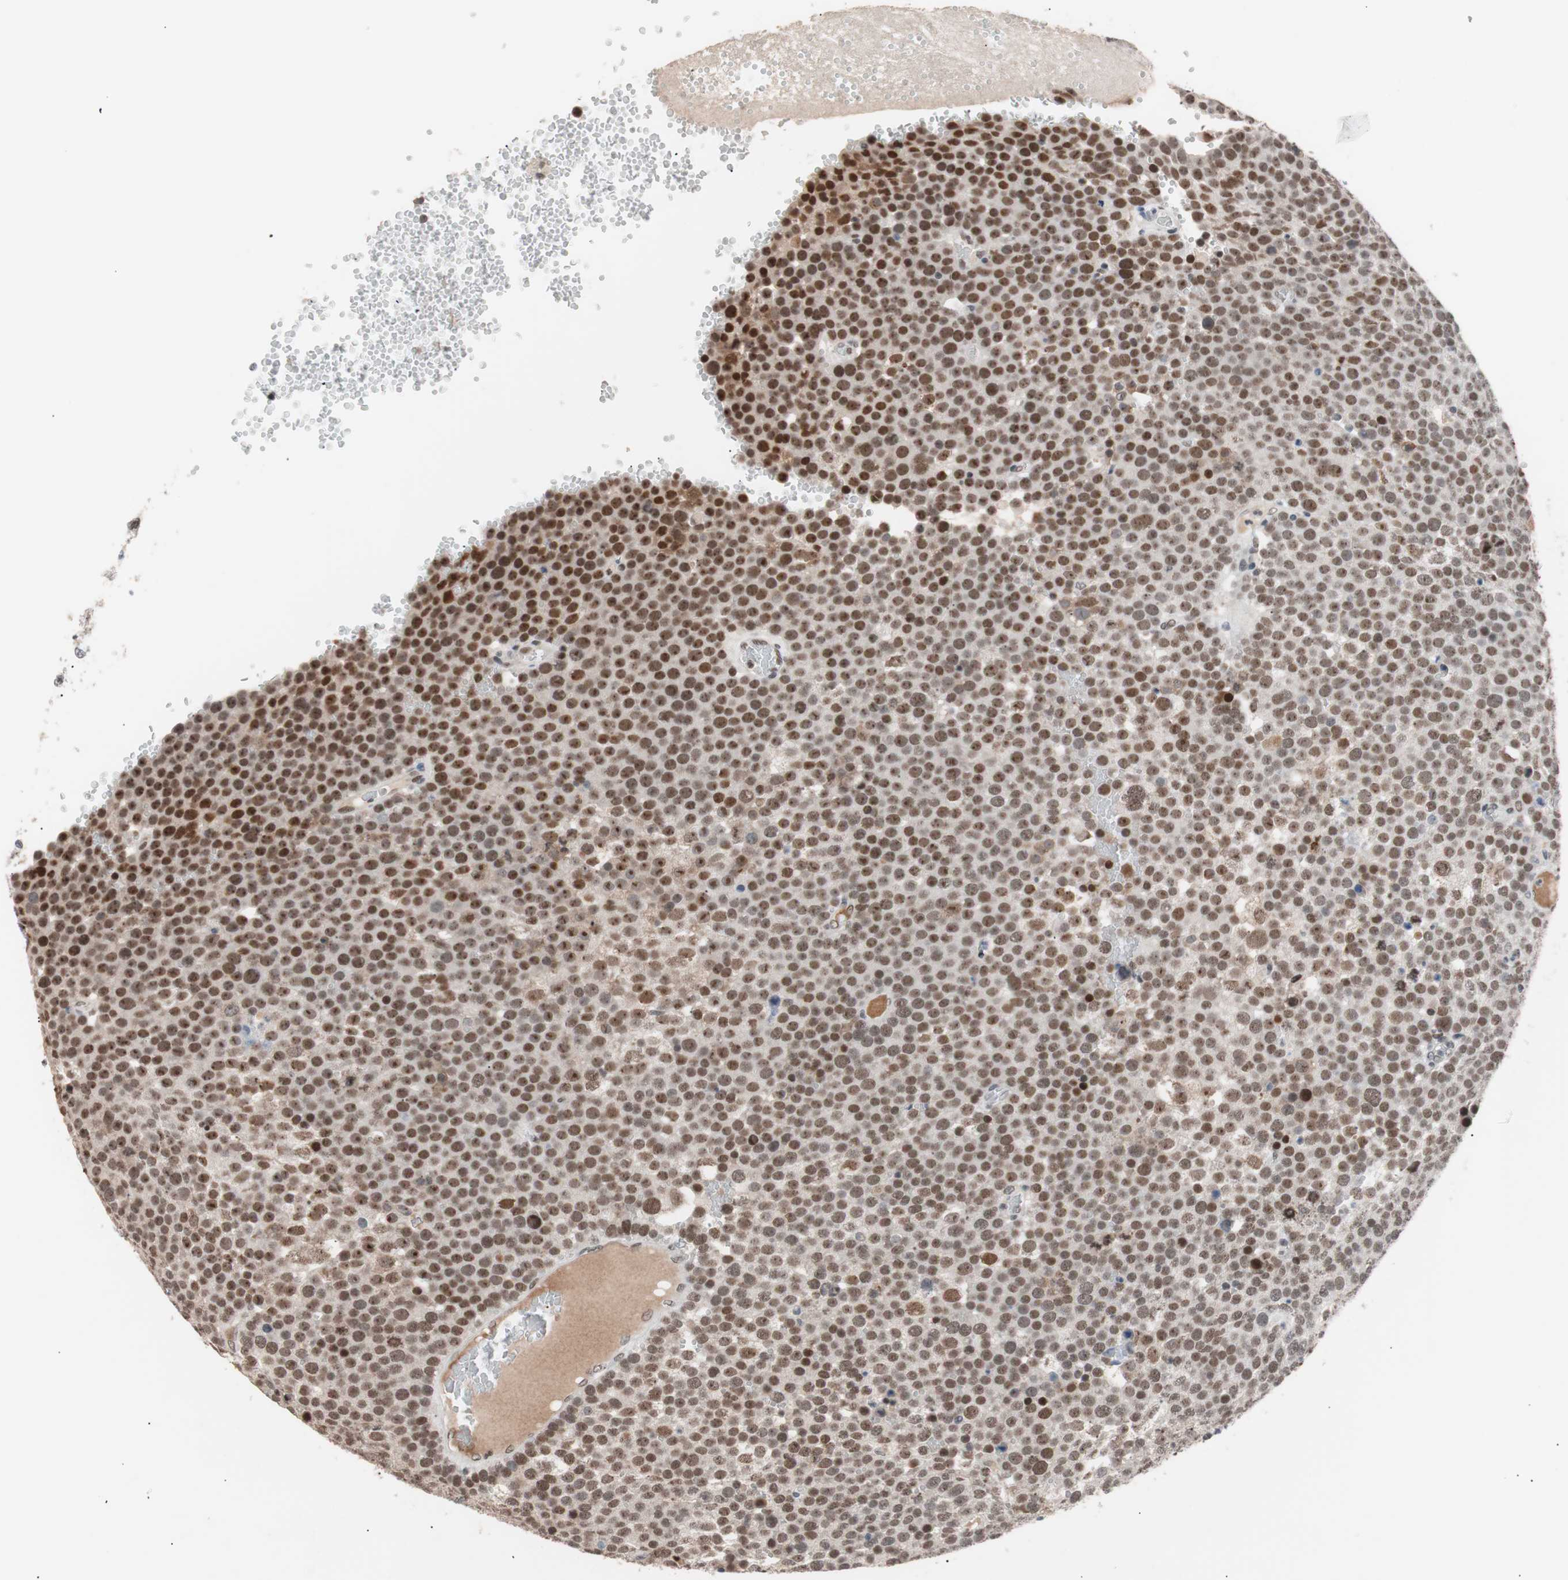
{"staining": {"intensity": "moderate", "quantity": ">75%", "location": "nuclear"}, "tissue": "testis cancer", "cell_type": "Tumor cells", "image_type": "cancer", "snomed": [{"axis": "morphology", "description": "Seminoma, NOS"}, {"axis": "topography", "description": "Testis"}], "caption": "The photomicrograph displays a brown stain indicating the presence of a protein in the nuclear of tumor cells in testis cancer. Nuclei are stained in blue.", "gene": "LIG3", "patient": {"sex": "male", "age": 71}}